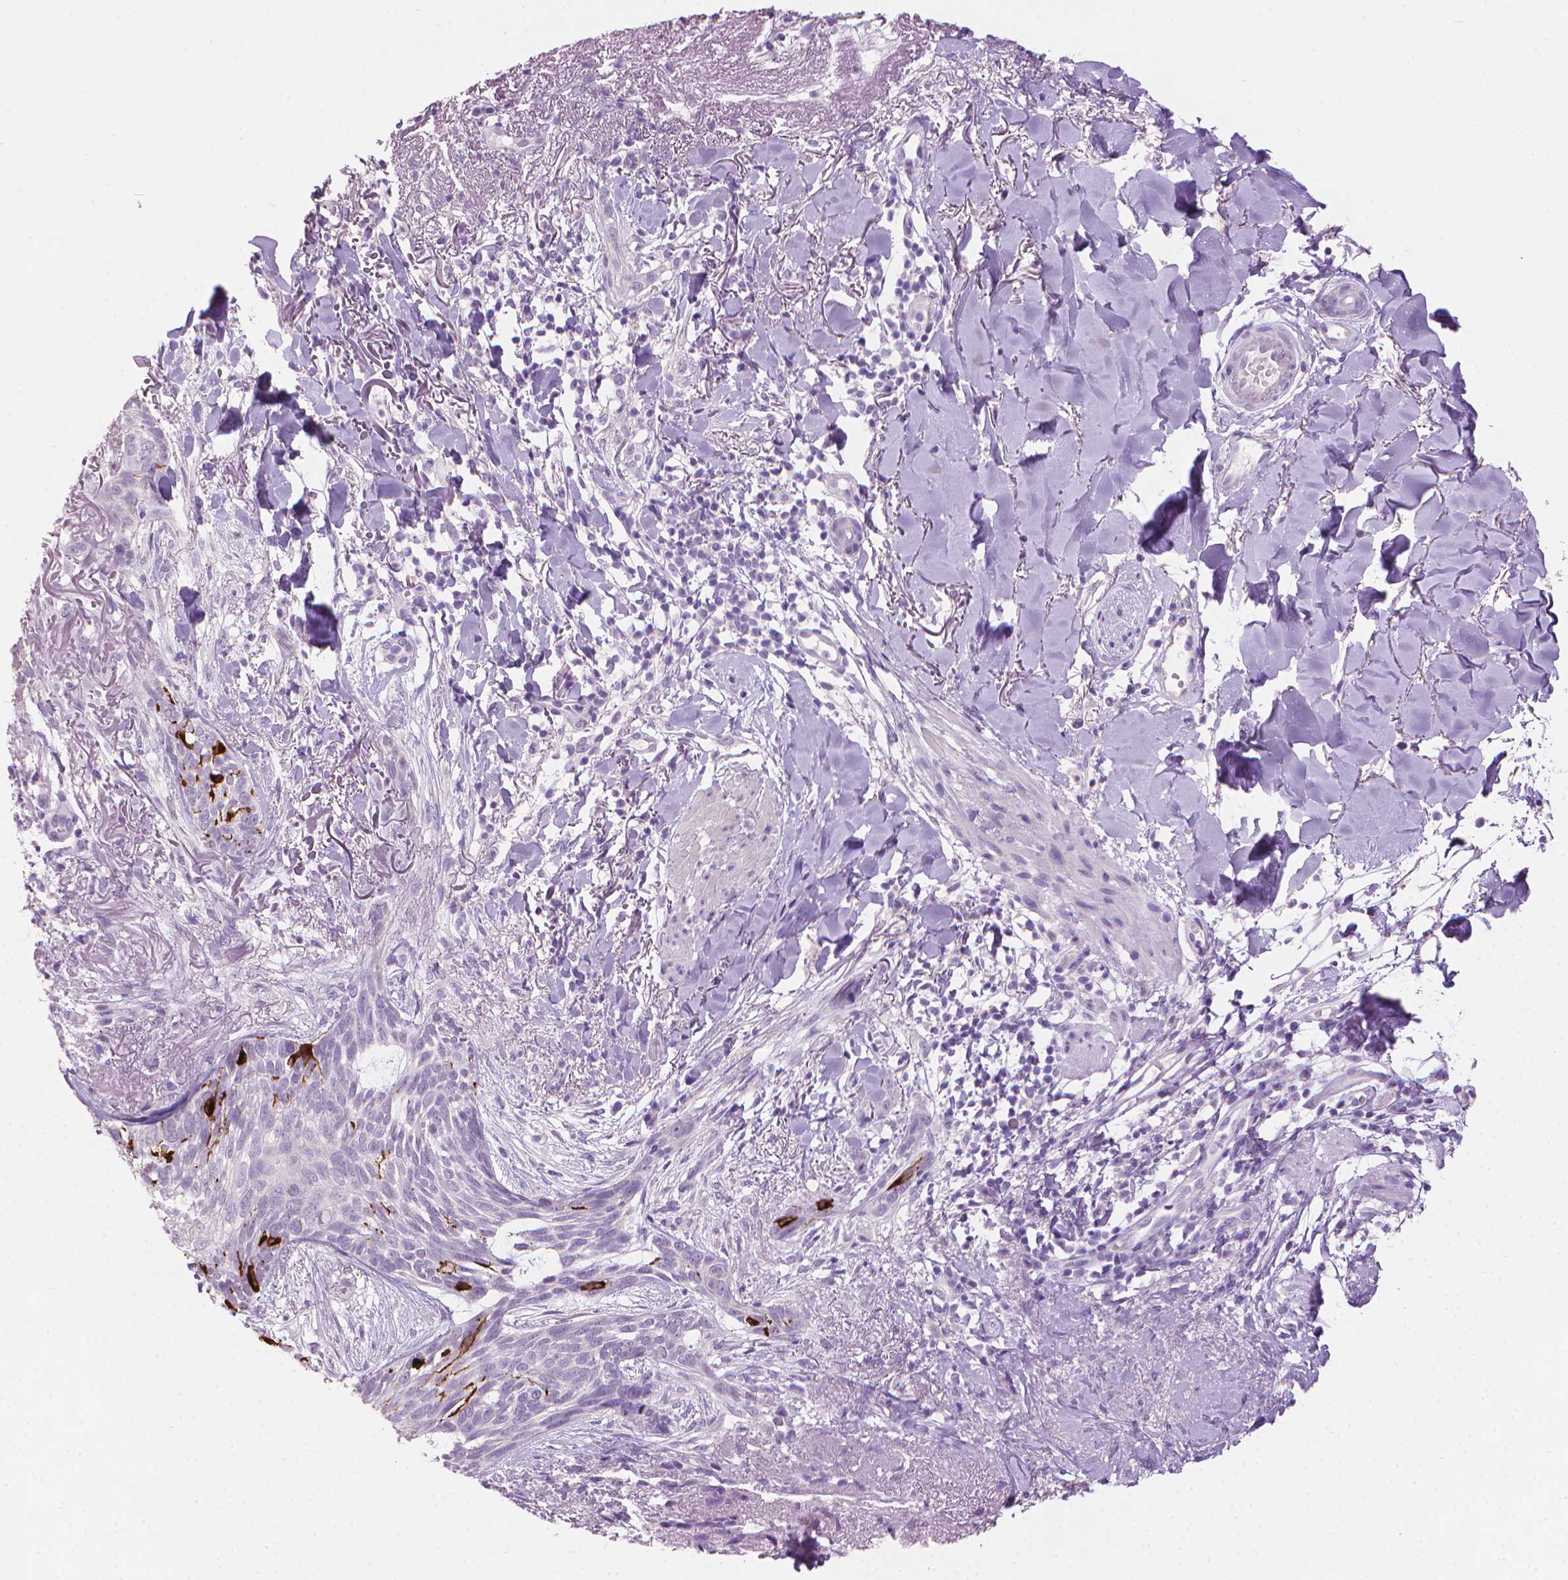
{"staining": {"intensity": "negative", "quantity": "none", "location": "none"}, "tissue": "skin cancer", "cell_type": "Tumor cells", "image_type": "cancer", "snomed": [{"axis": "morphology", "description": "Normal tissue, NOS"}, {"axis": "morphology", "description": "Basal cell carcinoma"}, {"axis": "topography", "description": "Skin"}], "caption": "Protein analysis of basal cell carcinoma (skin) shows no significant expression in tumor cells. The staining is performed using DAB (3,3'-diaminobenzidine) brown chromogen with nuclei counter-stained in using hematoxylin.", "gene": "MLANA", "patient": {"sex": "male", "age": 84}}